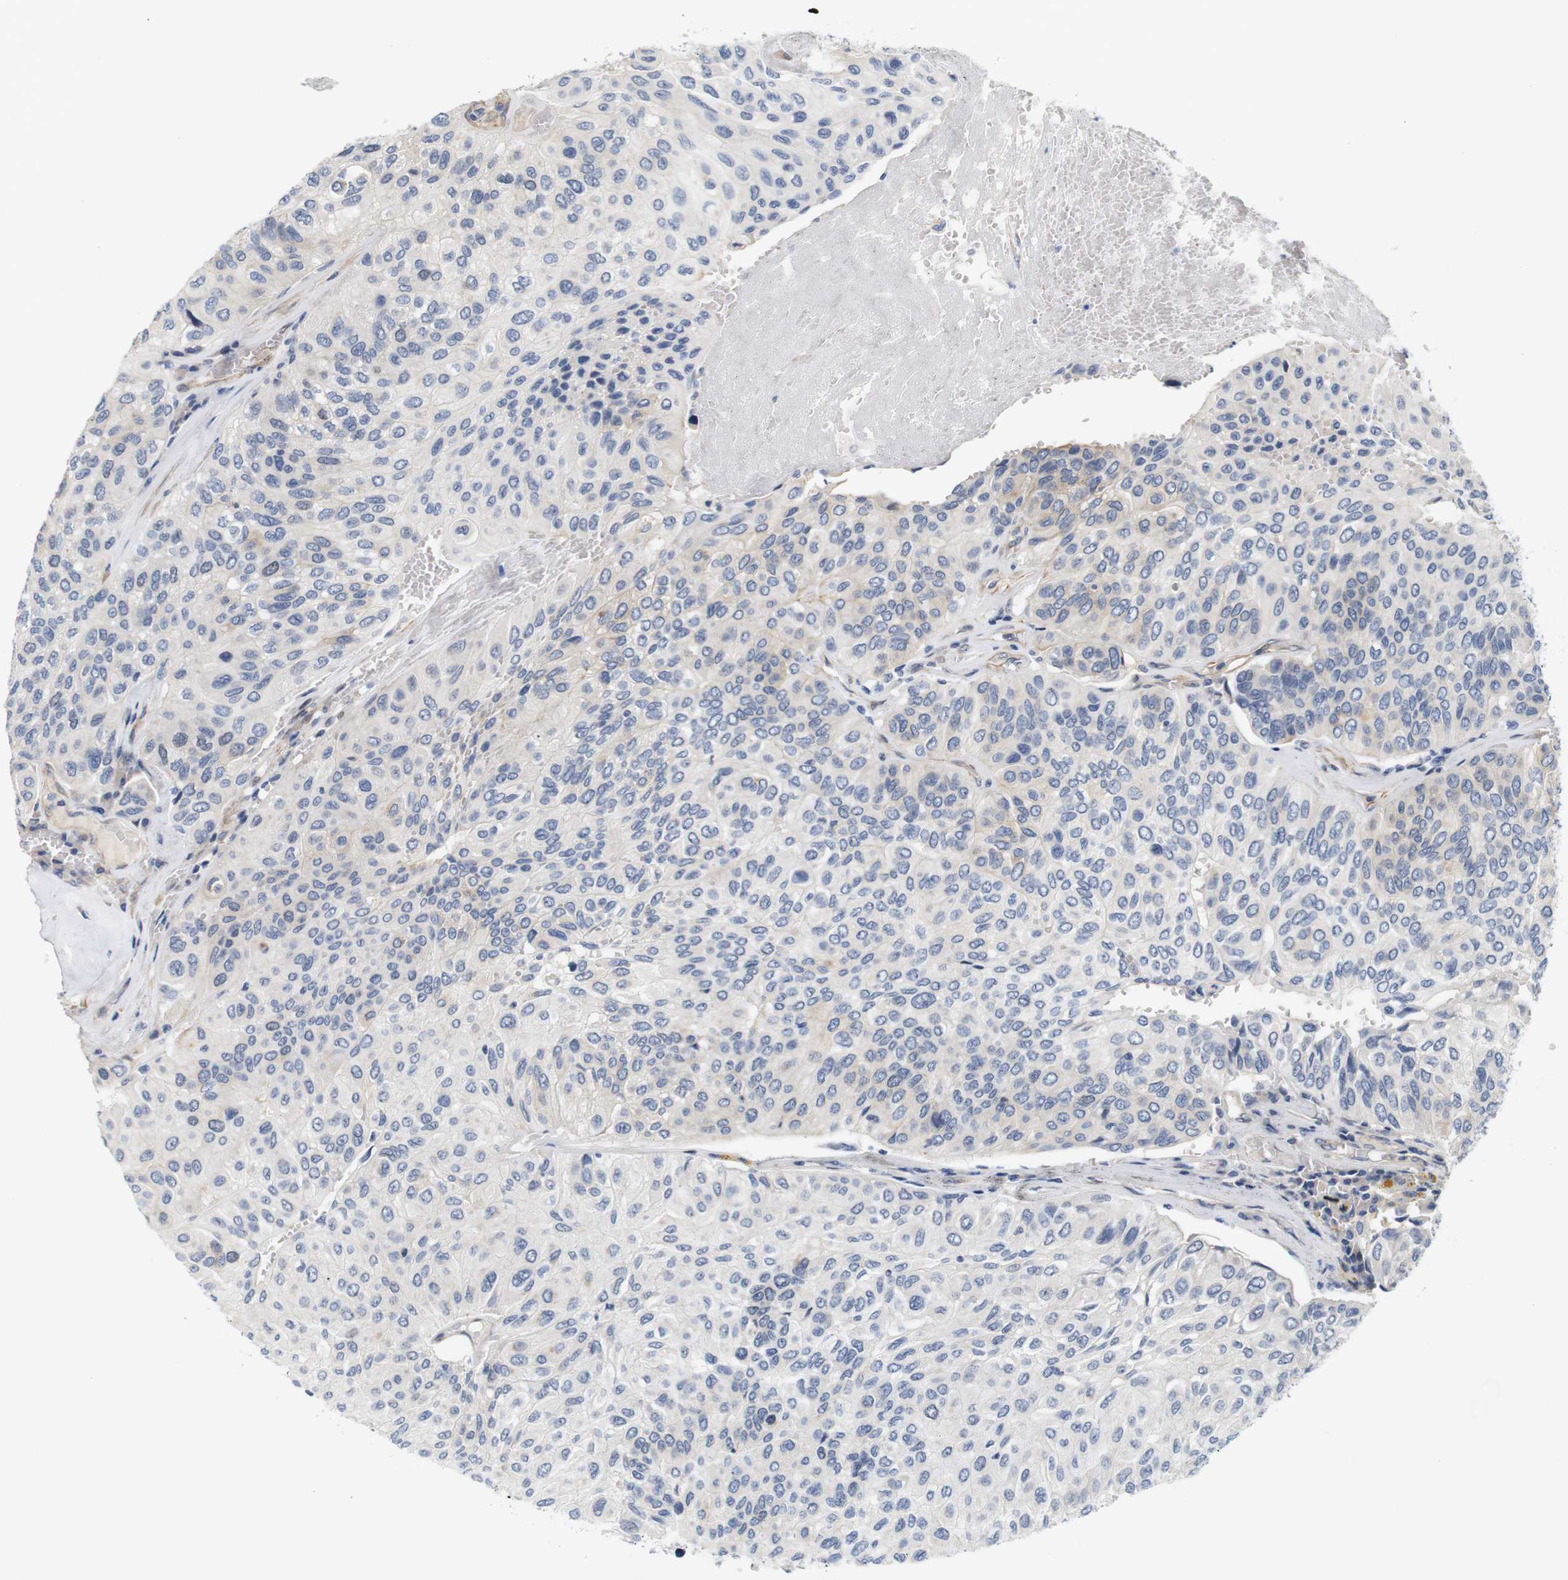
{"staining": {"intensity": "weak", "quantity": "<25%", "location": "cytoplasmic/membranous"}, "tissue": "urothelial cancer", "cell_type": "Tumor cells", "image_type": "cancer", "snomed": [{"axis": "morphology", "description": "Urothelial carcinoma, High grade"}, {"axis": "topography", "description": "Urinary bladder"}], "caption": "There is no significant staining in tumor cells of urothelial carcinoma (high-grade).", "gene": "CYB561", "patient": {"sex": "male", "age": 66}}